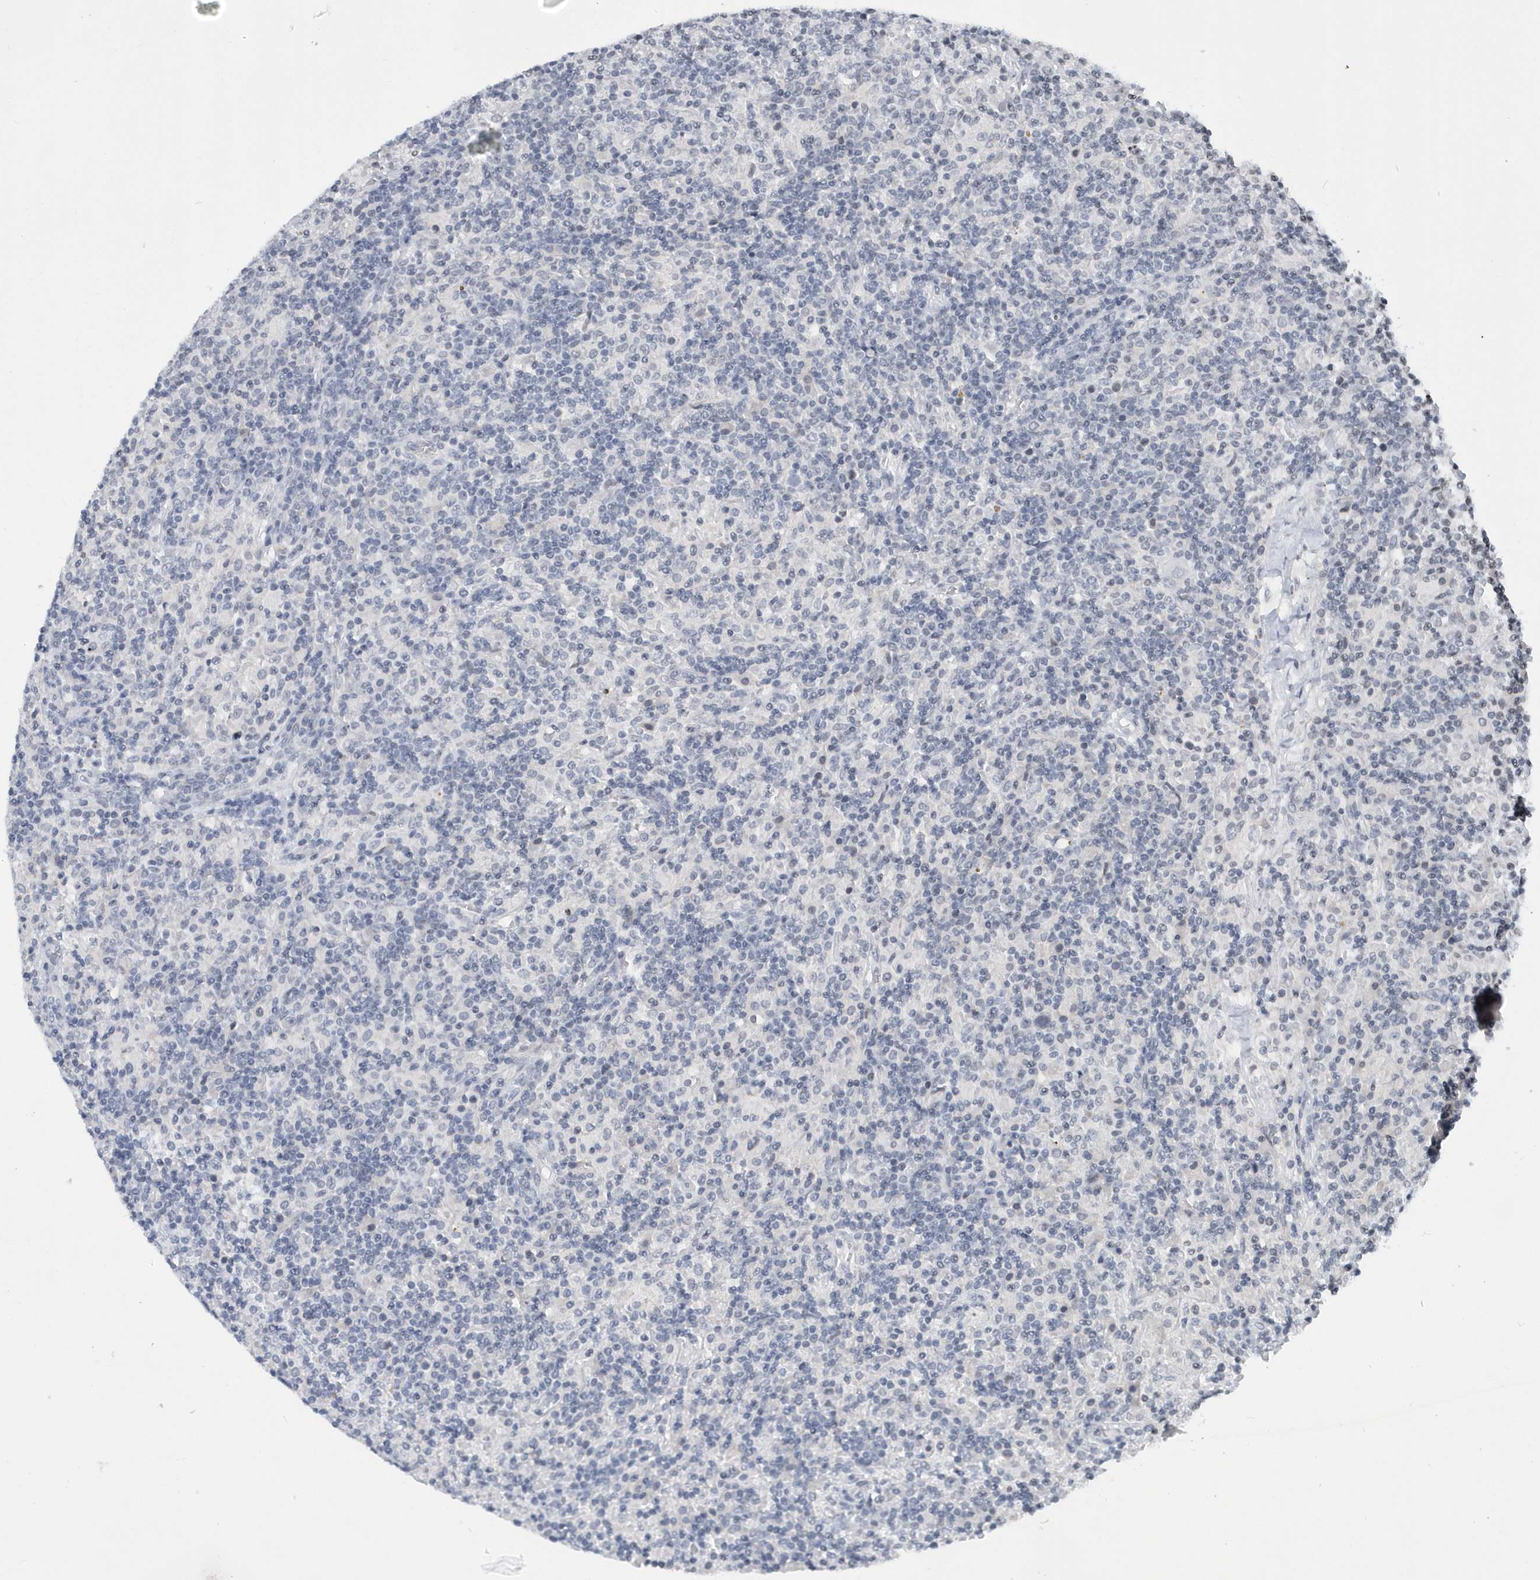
{"staining": {"intensity": "negative", "quantity": "none", "location": "none"}, "tissue": "lymphoma", "cell_type": "Tumor cells", "image_type": "cancer", "snomed": [{"axis": "morphology", "description": "Hodgkin's disease, NOS"}, {"axis": "topography", "description": "Lymph node"}], "caption": "There is no significant staining in tumor cells of lymphoma.", "gene": "VWA5B2", "patient": {"sex": "male", "age": 70}}